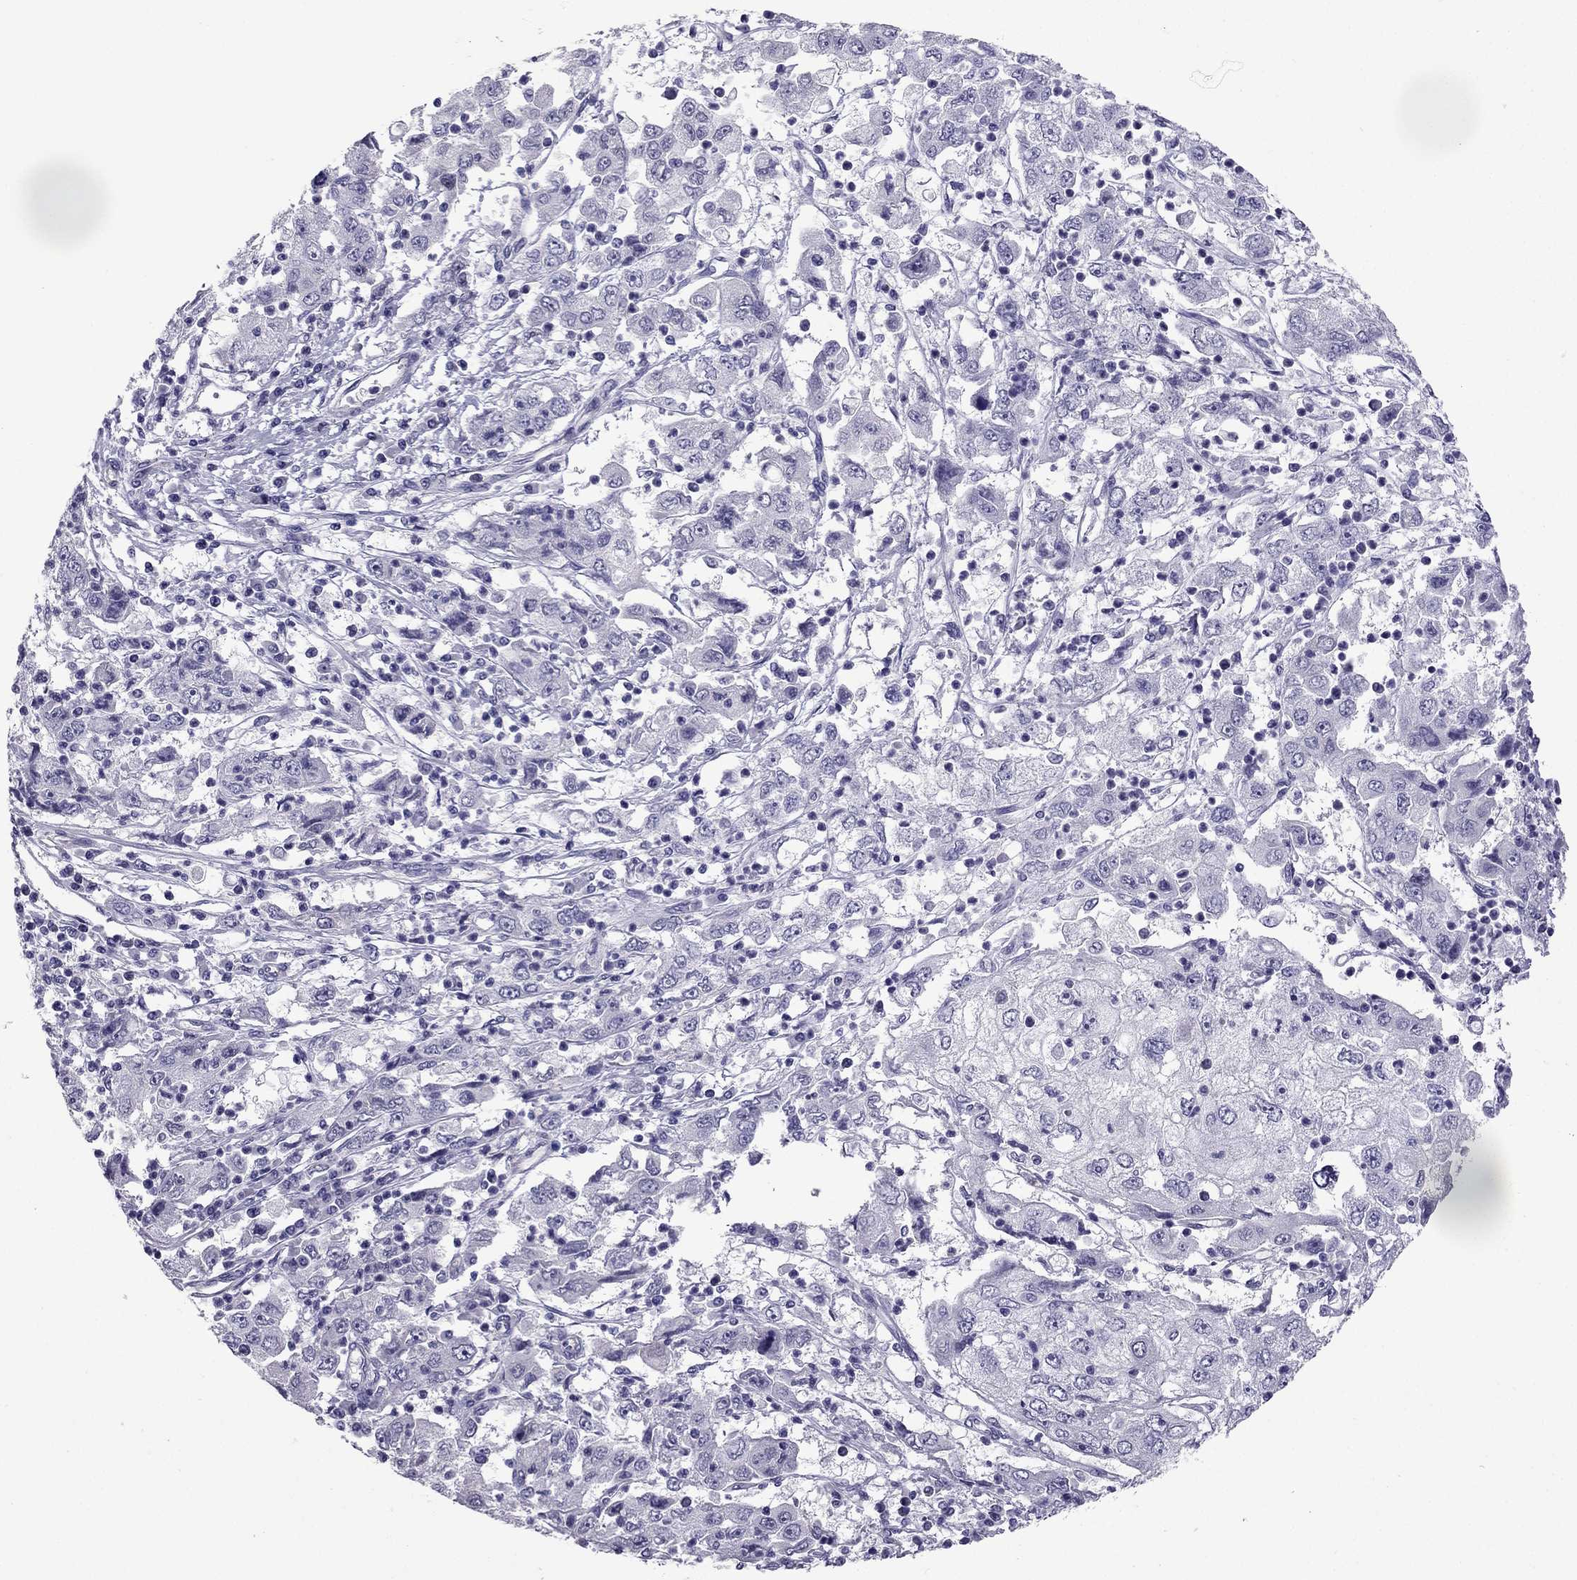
{"staining": {"intensity": "negative", "quantity": "none", "location": "none"}, "tissue": "cervical cancer", "cell_type": "Tumor cells", "image_type": "cancer", "snomed": [{"axis": "morphology", "description": "Squamous cell carcinoma, NOS"}, {"axis": "topography", "description": "Cervix"}], "caption": "Immunohistochemistry of human squamous cell carcinoma (cervical) shows no positivity in tumor cells.", "gene": "PDE6A", "patient": {"sex": "female", "age": 36}}